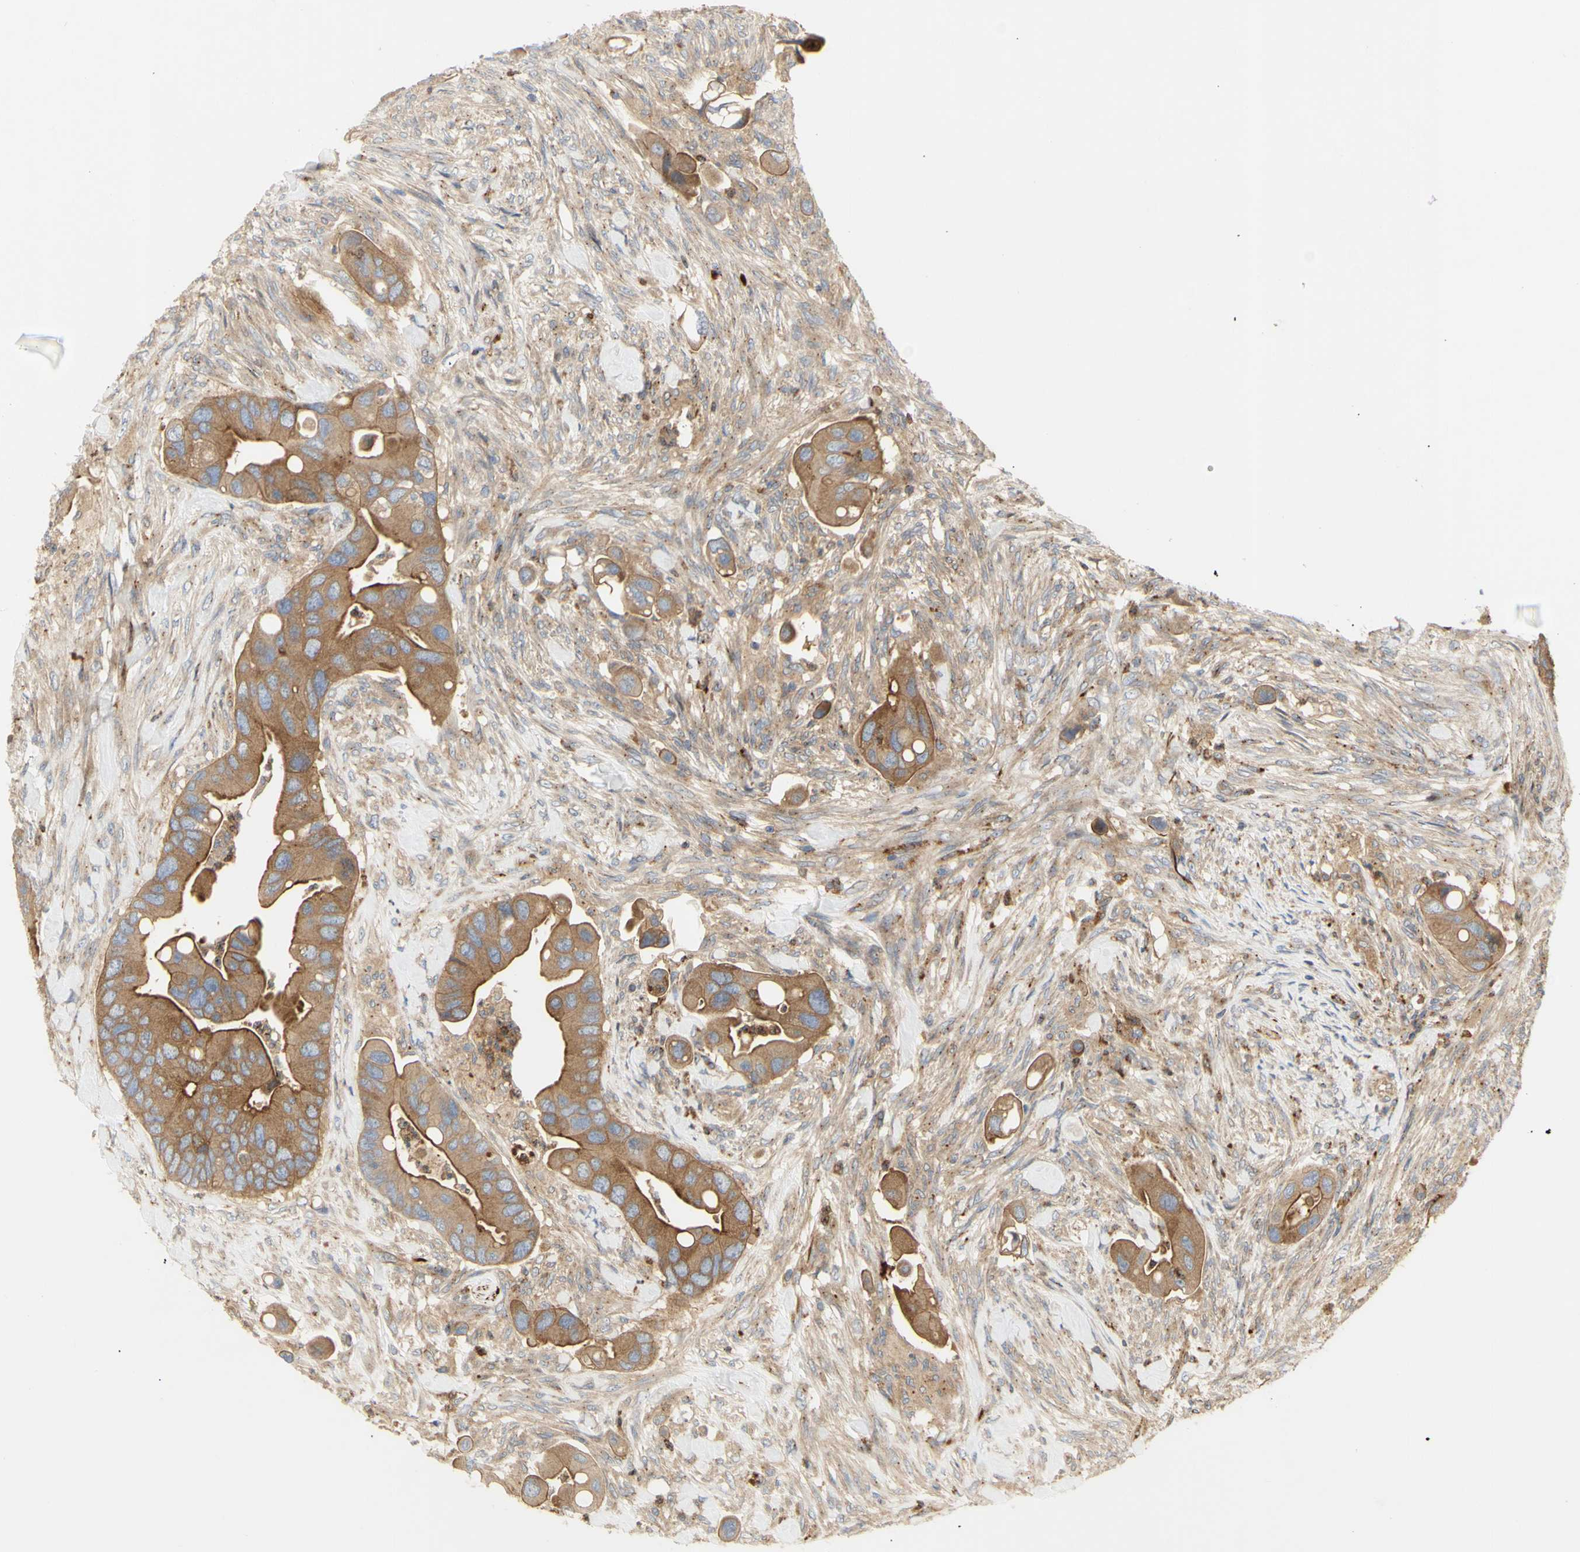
{"staining": {"intensity": "moderate", "quantity": ">75%", "location": "cytoplasmic/membranous"}, "tissue": "colorectal cancer", "cell_type": "Tumor cells", "image_type": "cancer", "snomed": [{"axis": "morphology", "description": "Adenocarcinoma, NOS"}, {"axis": "topography", "description": "Rectum"}], "caption": "Protein analysis of colorectal adenocarcinoma tissue shows moderate cytoplasmic/membranous staining in about >75% of tumor cells.", "gene": "TUBG2", "patient": {"sex": "female", "age": 57}}